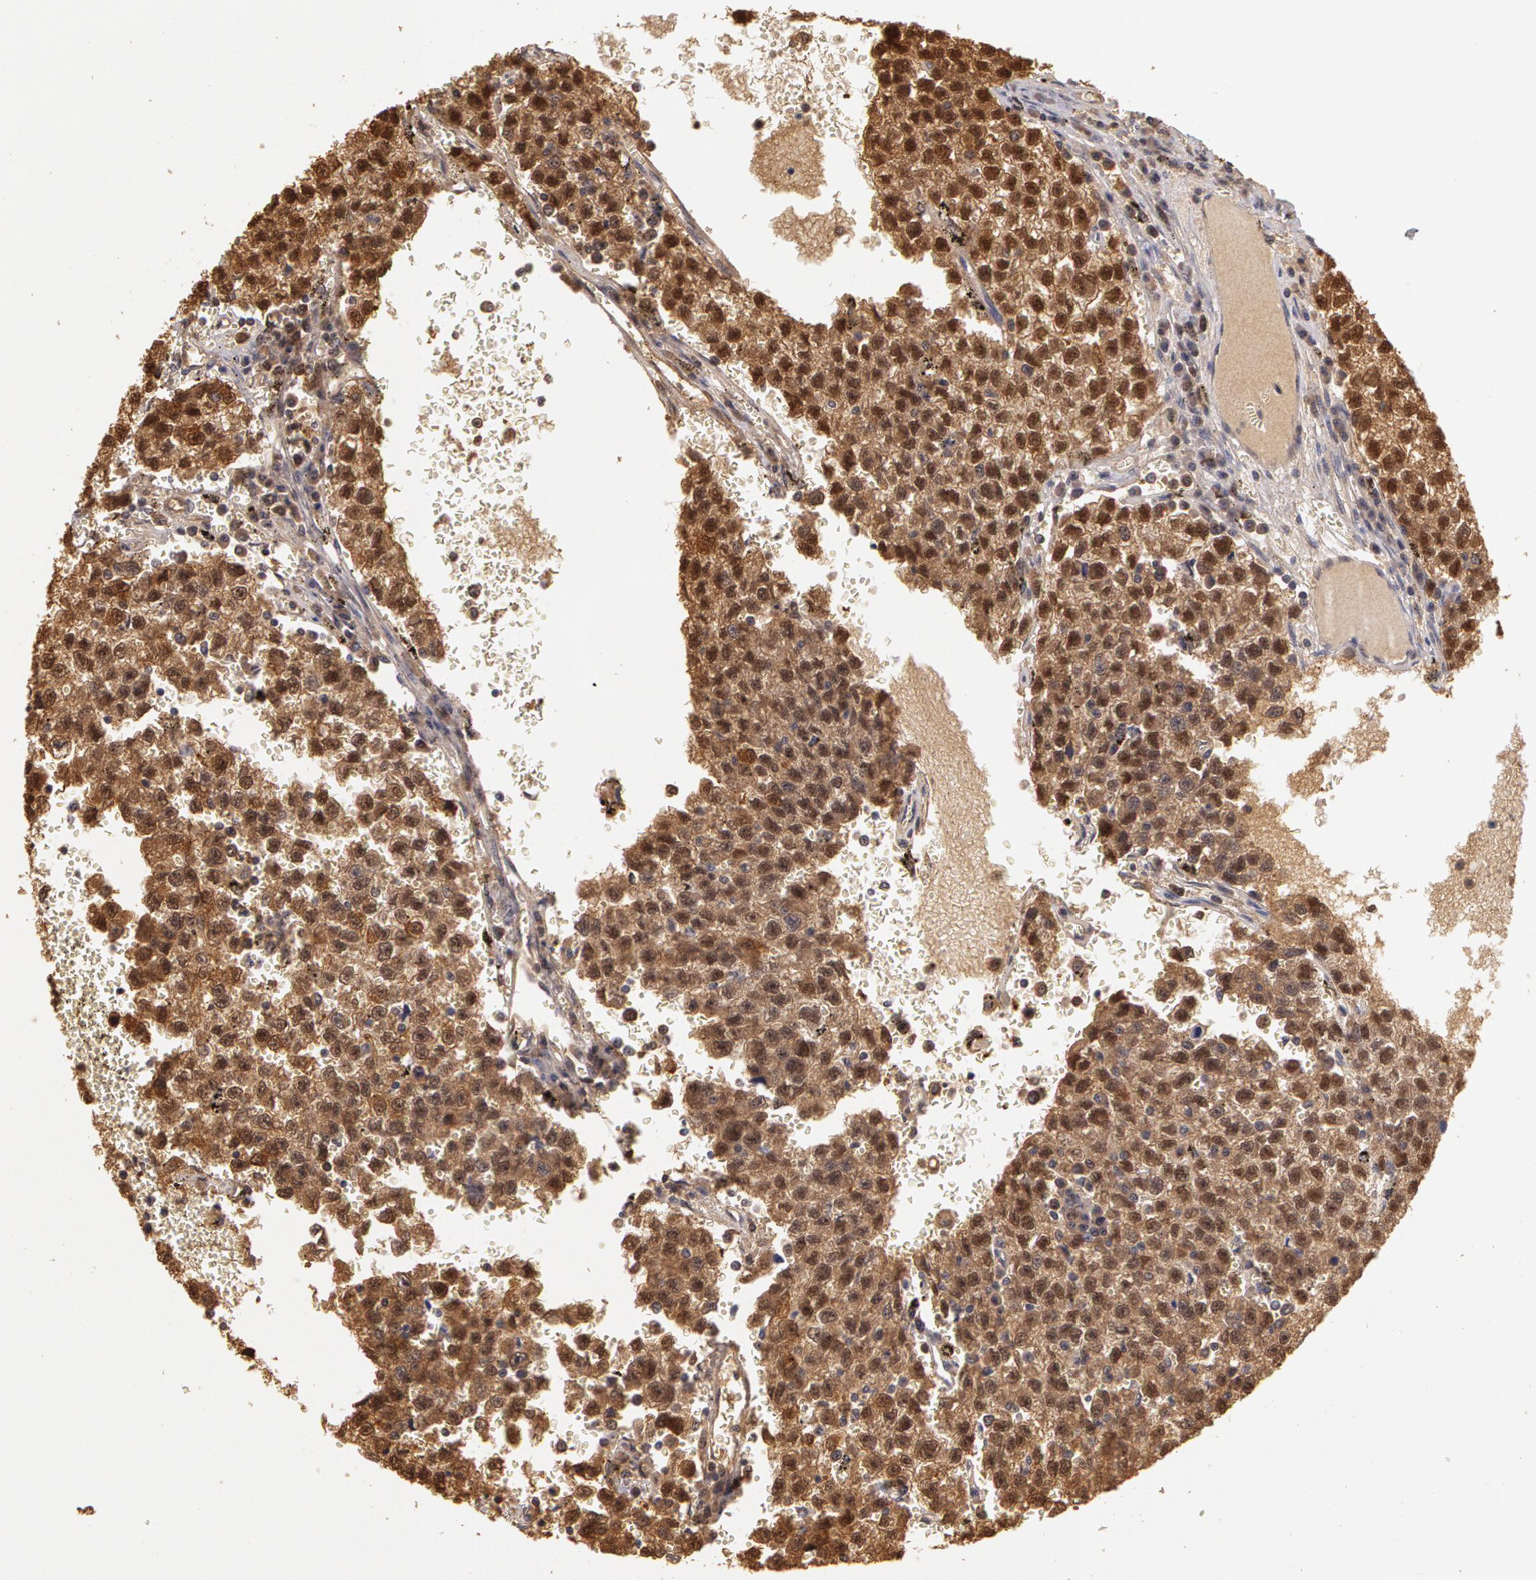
{"staining": {"intensity": "moderate", "quantity": ">75%", "location": "cytoplasmic/membranous"}, "tissue": "testis cancer", "cell_type": "Tumor cells", "image_type": "cancer", "snomed": [{"axis": "morphology", "description": "Seminoma, NOS"}, {"axis": "topography", "description": "Testis"}], "caption": "Moderate cytoplasmic/membranous expression is seen in about >75% of tumor cells in testis cancer.", "gene": "AHSA1", "patient": {"sex": "male", "age": 35}}